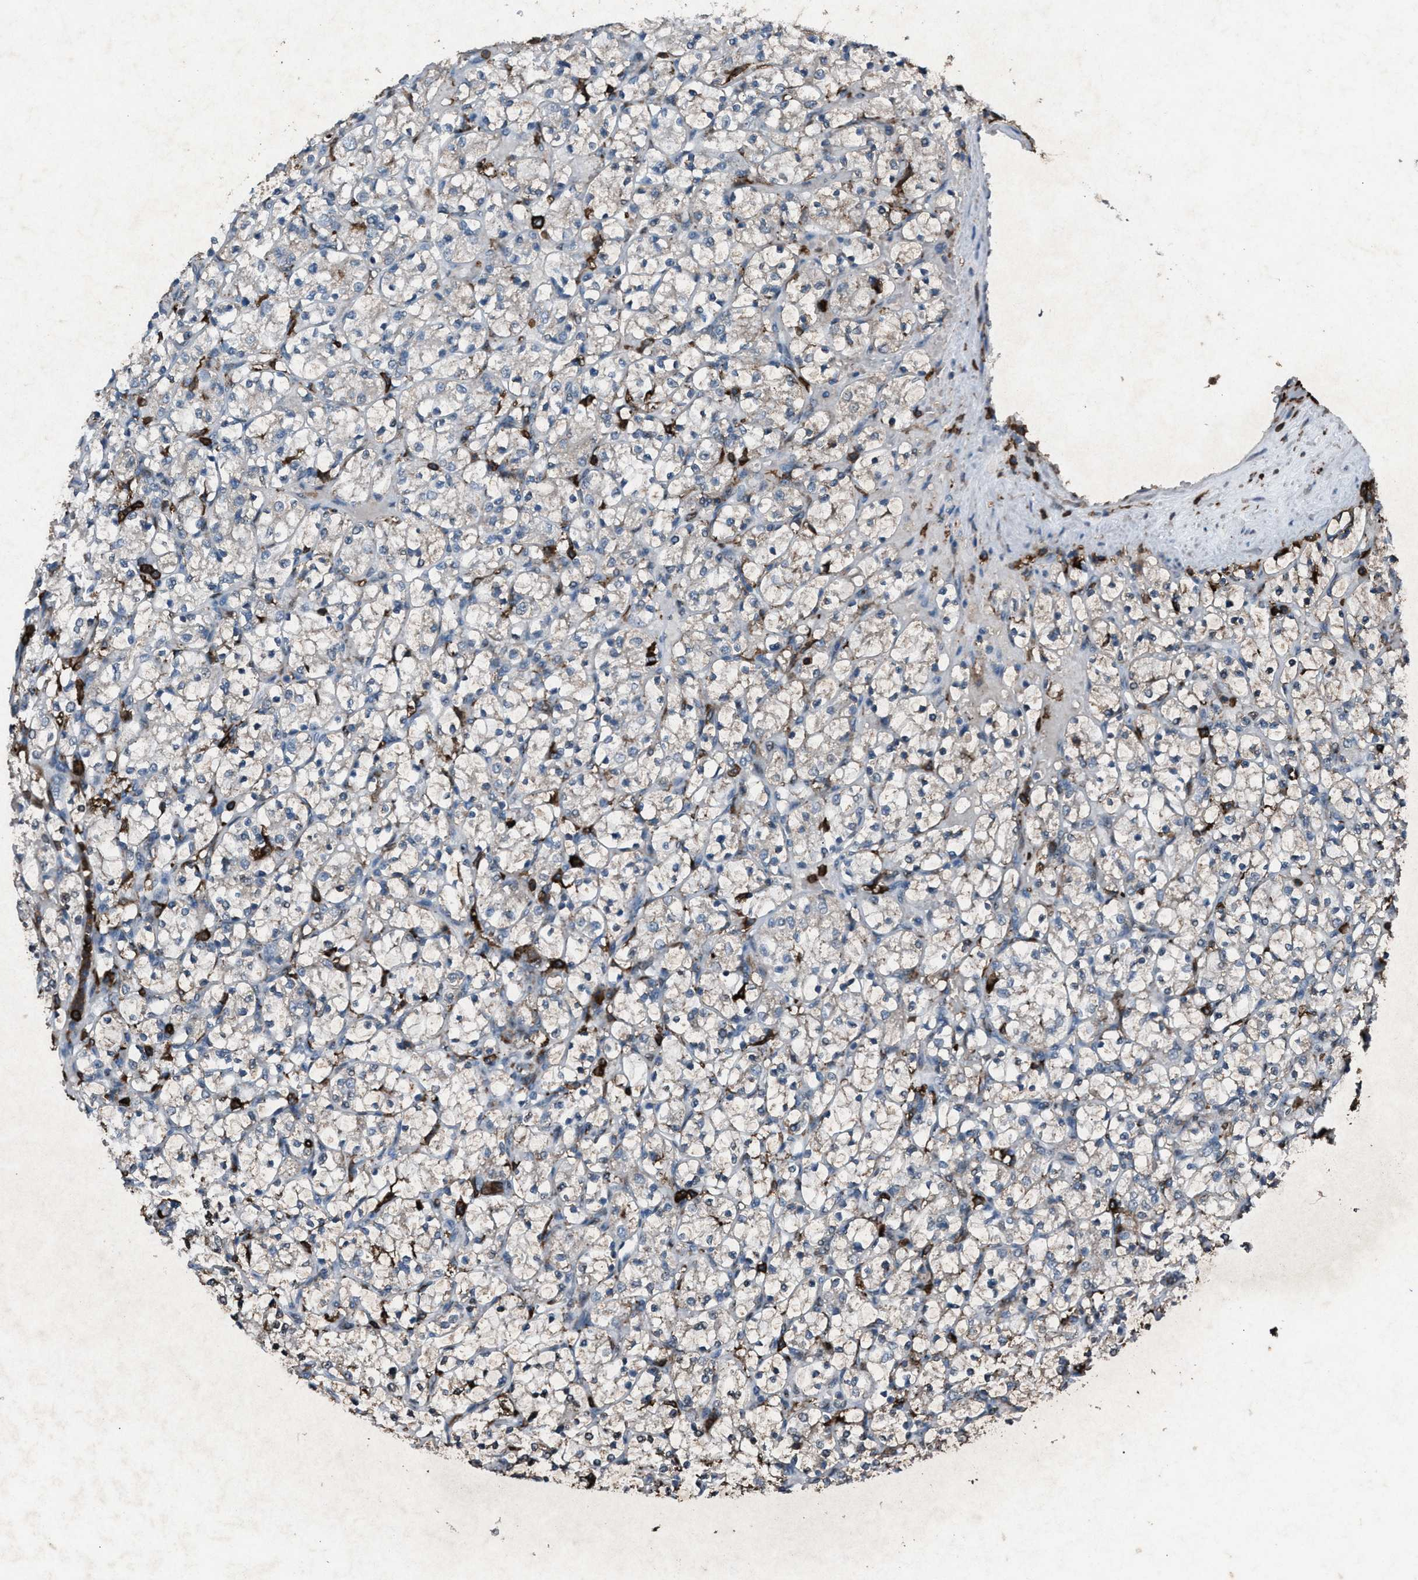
{"staining": {"intensity": "negative", "quantity": "none", "location": "none"}, "tissue": "renal cancer", "cell_type": "Tumor cells", "image_type": "cancer", "snomed": [{"axis": "morphology", "description": "Adenocarcinoma, NOS"}, {"axis": "topography", "description": "Kidney"}], "caption": "An image of human renal adenocarcinoma is negative for staining in tumor cells.", "gene": "FCER1G", "patient": {"sex": "female", "age": 69}}